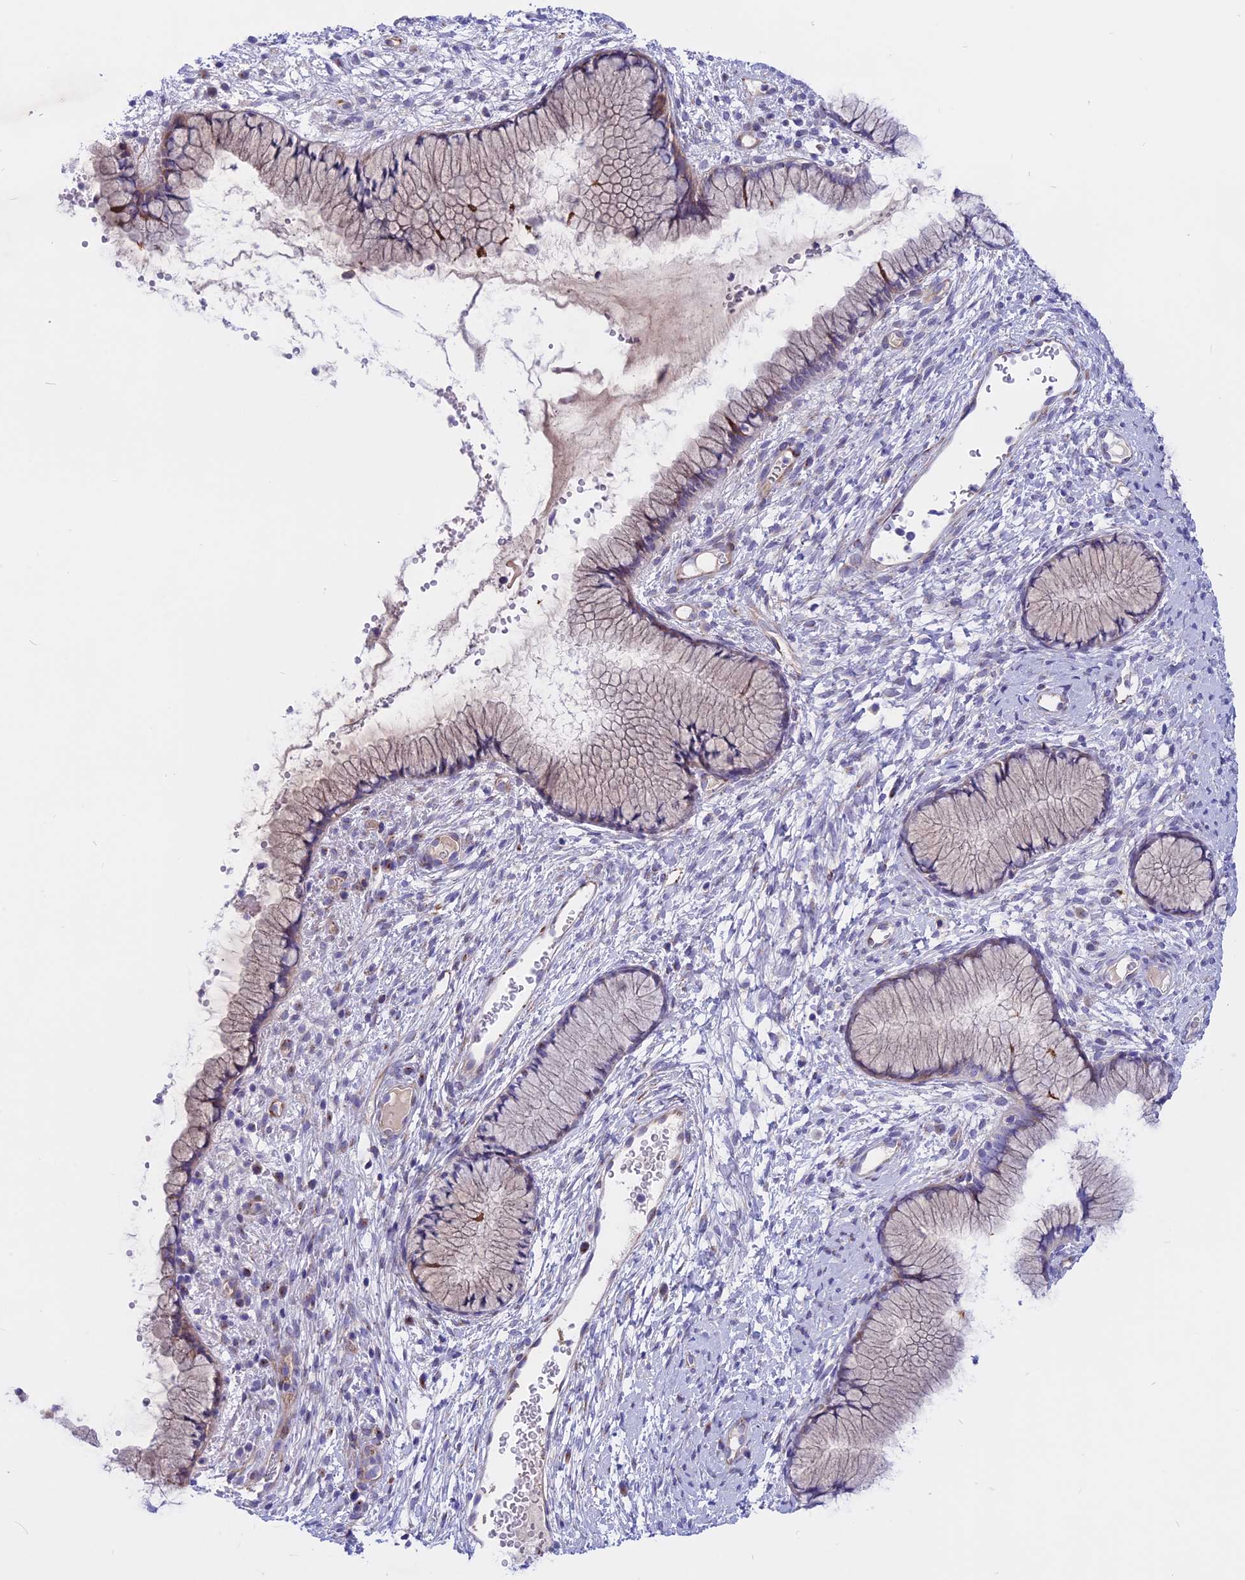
{"staining": {"intensity": "weak", "quantity": "<25%", "location": "cytoplasmic/membranous"}, "tissue": "cervix", "cell_type": "Glandular cells", "image_type": "normal", "snomed": [{"axis": "morphology", "description": "Normal tissue, NOS"}, {"axis": "topography", "description": "Cervix"}], "caption": "An immunohistochemistry micrograph of benign cervix is shown. There is no staining in glandular cells of cervix.", "gene": "TMEM138", "patient": {"sex": "female", "age": 42}}